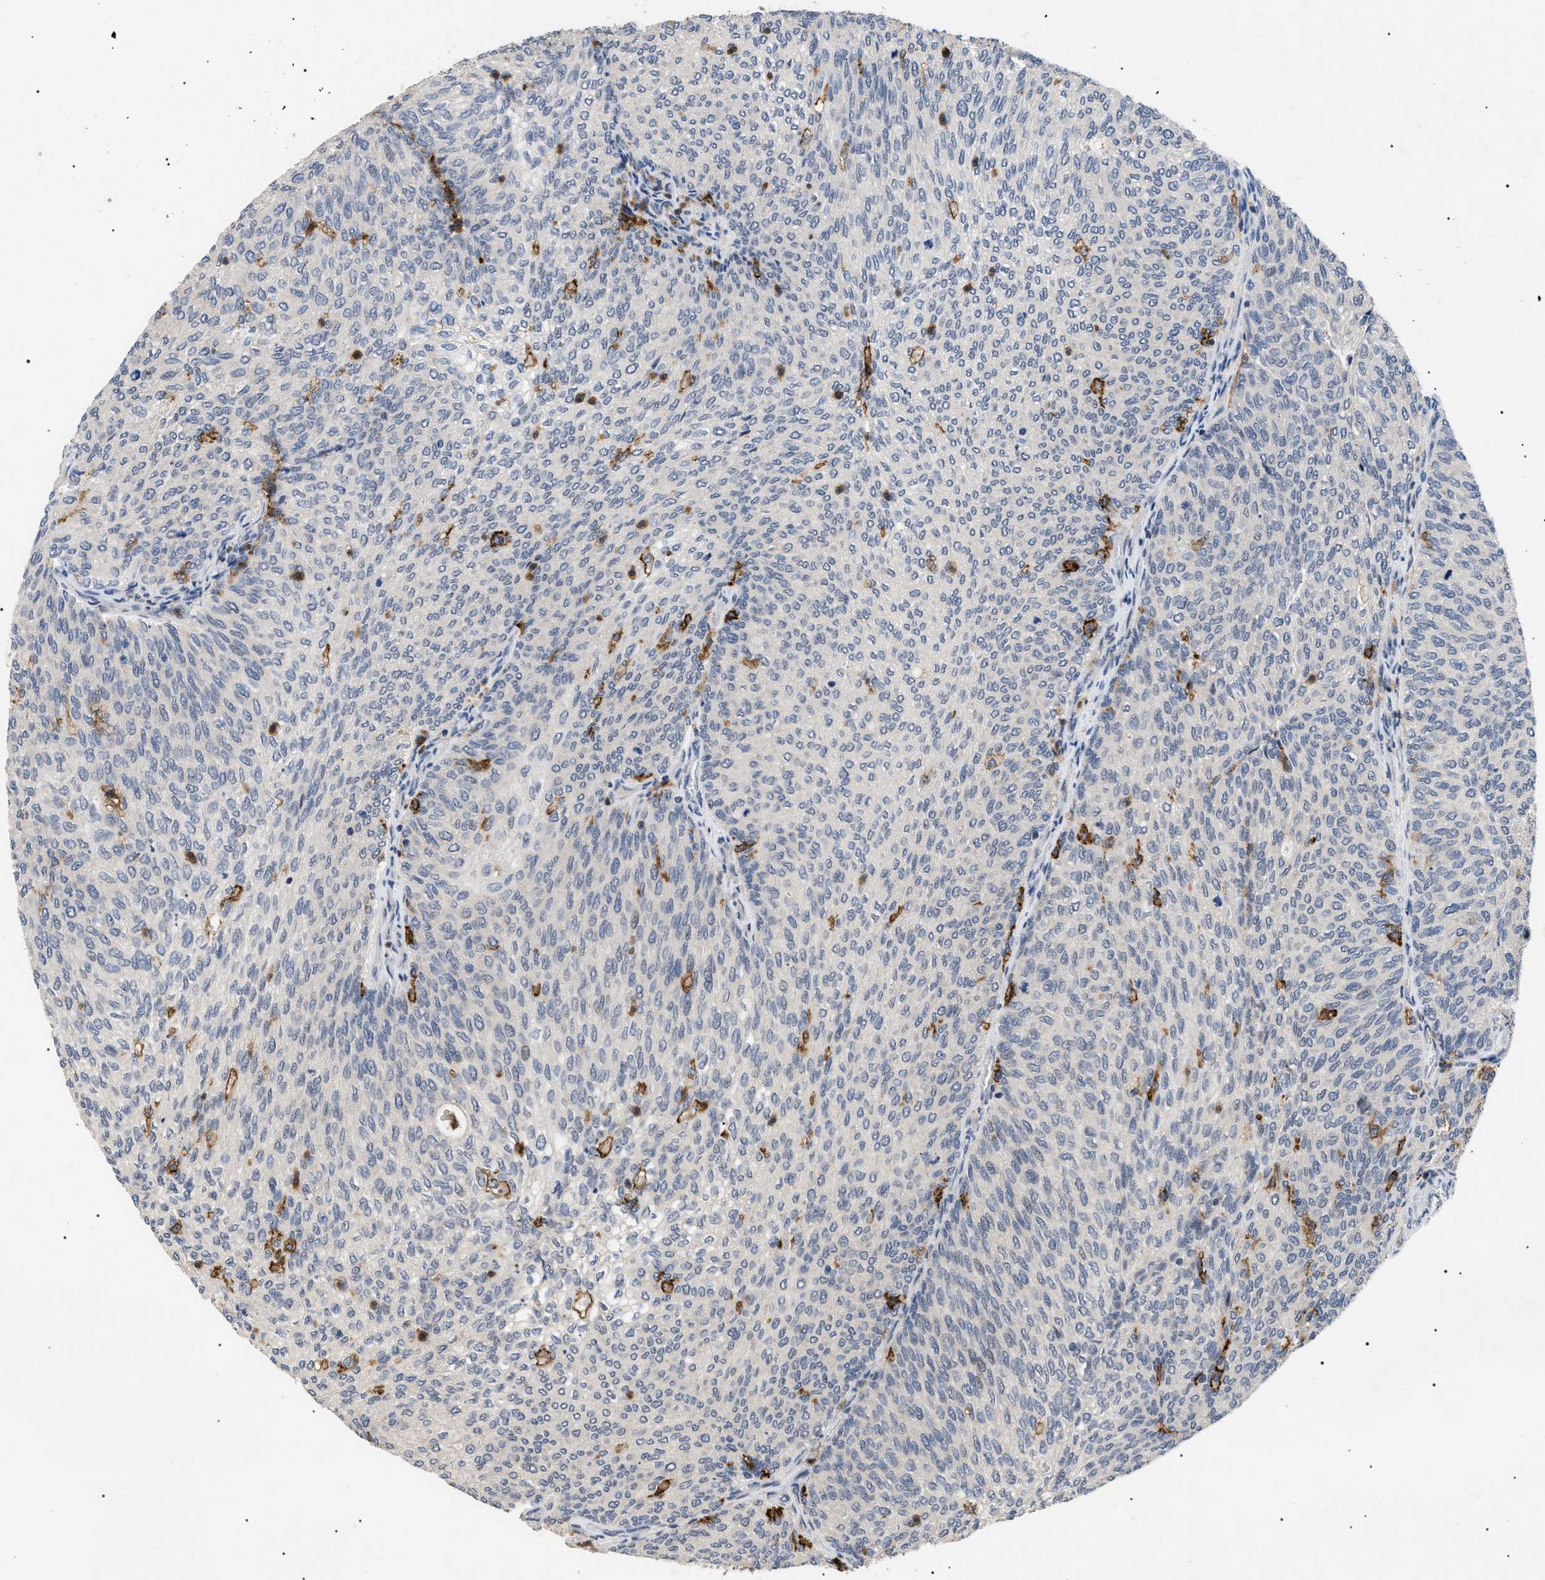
{"staining": {"intensity": "negative", "quantity": "none", "location": "none"}, "tissue": "urothelial cancer", "cell_type": "Tumor cells", "image_type": "cancer", "snomed": [{"axis": "morphology", "description": "Urothelial carcinoma, Low grade"}, {"axis": "topography", "description": "Urinary bladder"}], "caption": "The immunohistochemistry micrograph has no significant staining in tumor cells of urothelial cancer tissue.", "gene": "CD300A", "patient": {"sex": "female", "age": 79}}